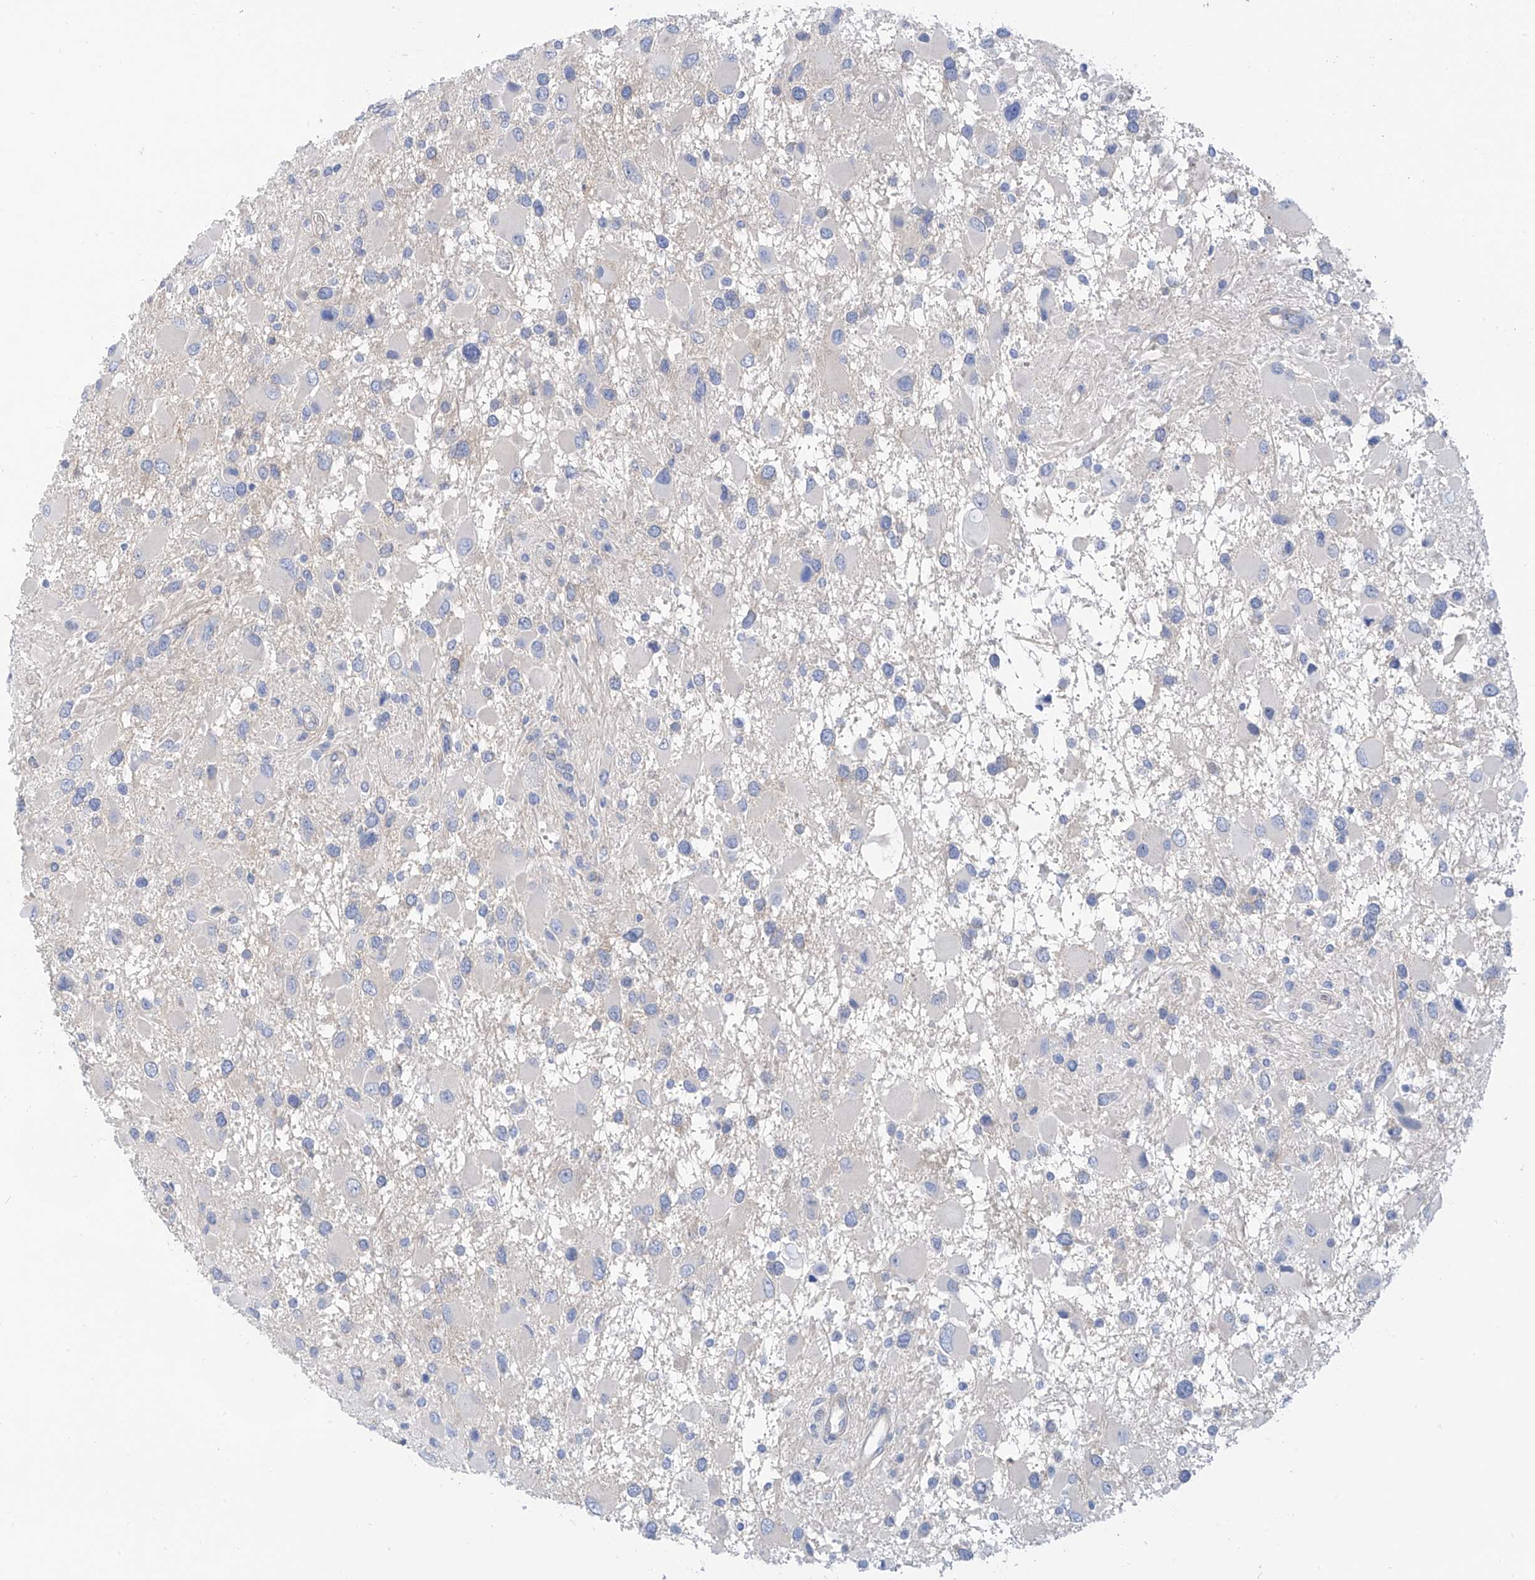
{"staining": {"intensity": "negative", "quantity": "none", "location": "none"}, "tissue": "glioma", "cell_type": "Tumor cells", "image_type": "cancer", "snomed": [{"axis": "morphology", "description": "Glioma, malignant, High grade"}, {"axis": "topography", "description": "Brain"}], "caption": "An image of human malignant high-grade glioma is negative for staining in tumor cells.", "gene": "PIK3C2B", "patient": {"sex": "male", "age": 53}}